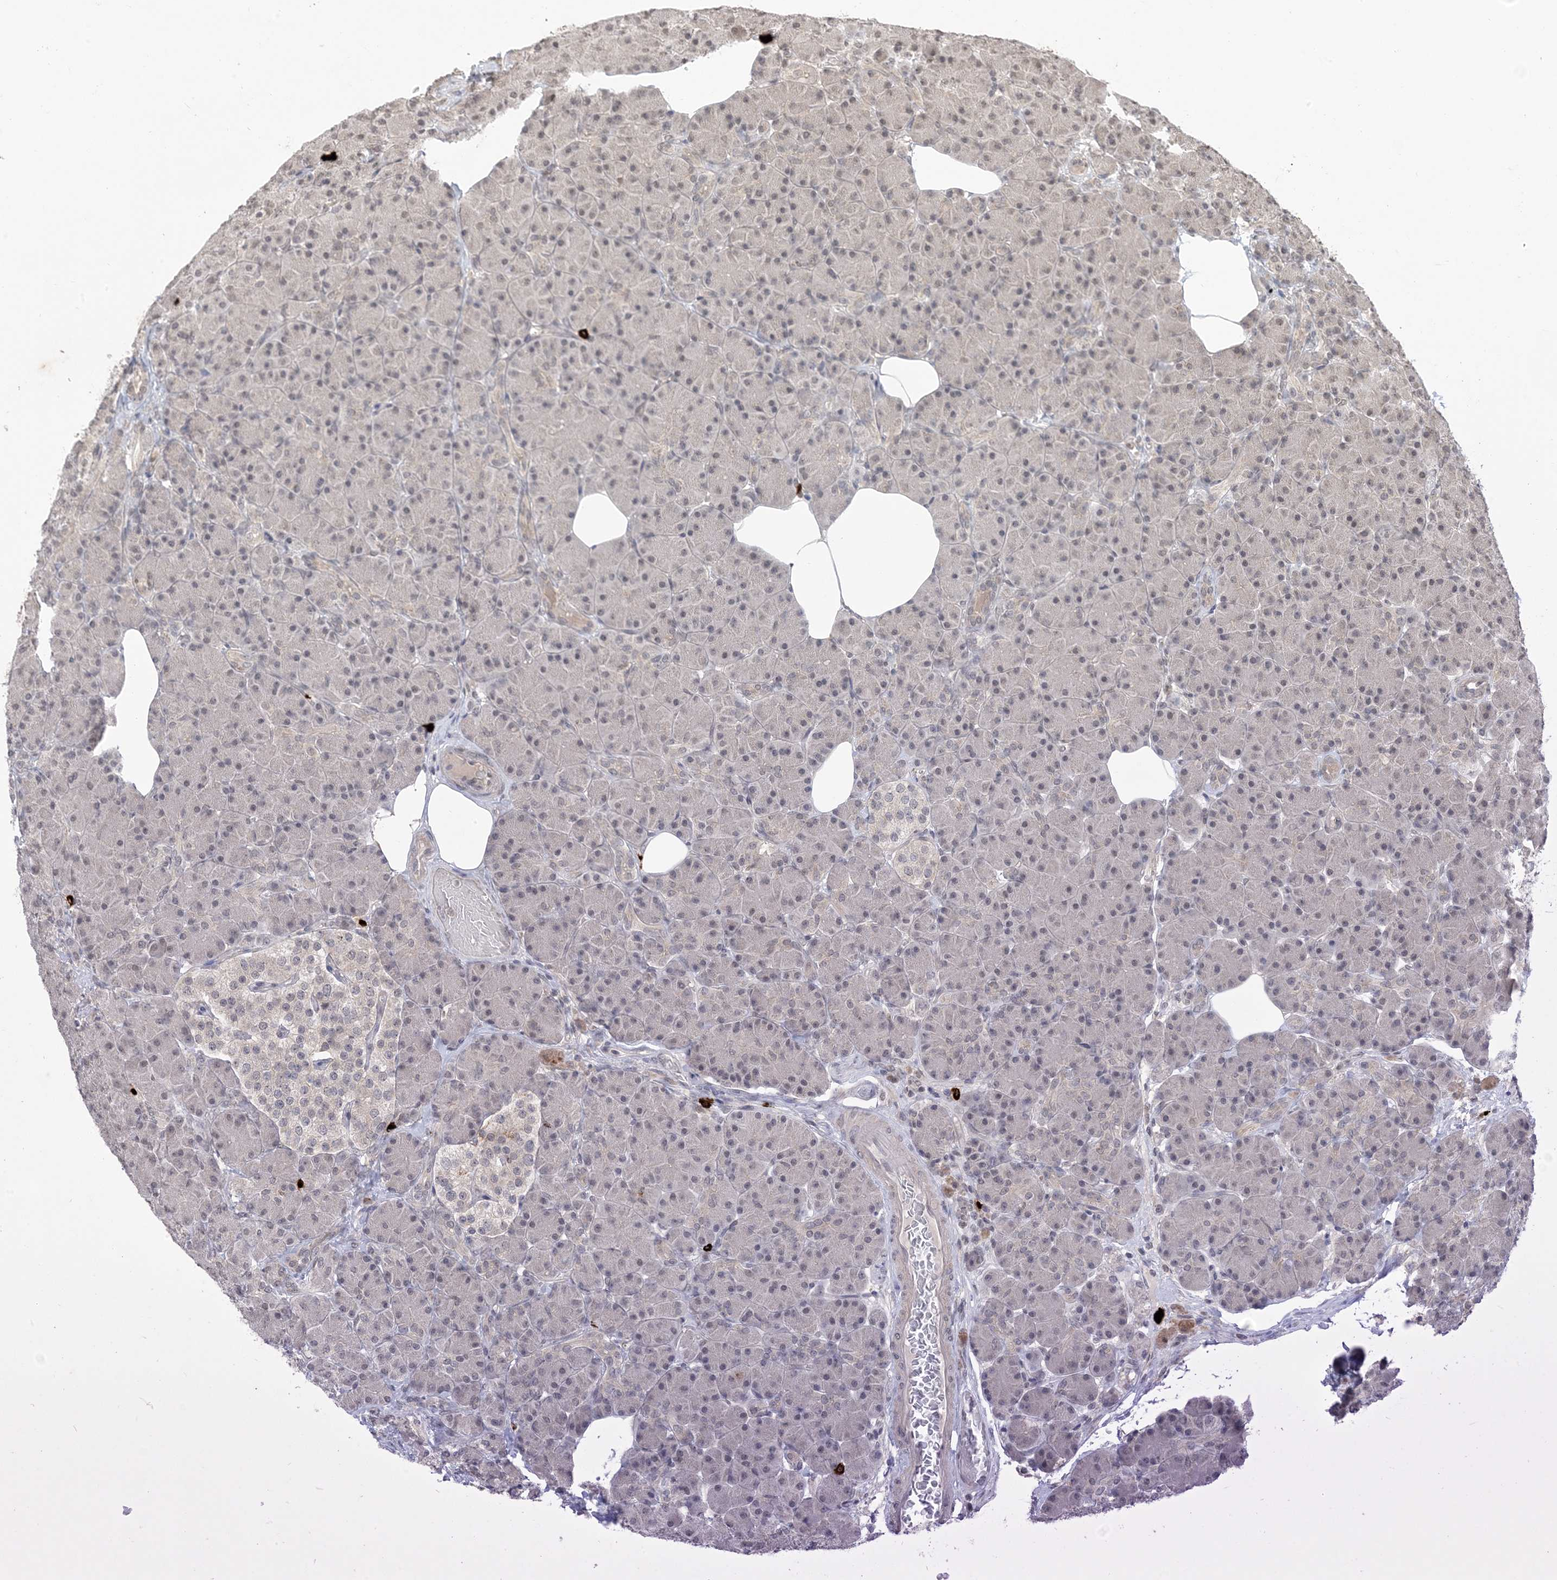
{"staining": {"intensity": "weak", "quantity": "25%-75%", "location": "nuclear"}, "tissue": "pancreas", "cell_type": "Exocrine glandular cells", "image_type": "normal", "snomed": [{"axis": "morphology", "description": "Normal tissue, NOS"}, {"axis": "topography", "description": "Pancreas"}], "caption": "IHC (DAB) staining of normal human pancreas exhibits weak nuclear protein expression in approximately 25%-75% of exocrine glandular cells. (DAB (3,3'-diaminobenzidine) IHC with brightfield microscopy, high magnification).", "gene": "RANBP9", "patient": {"sex": "female", "age": 43}}